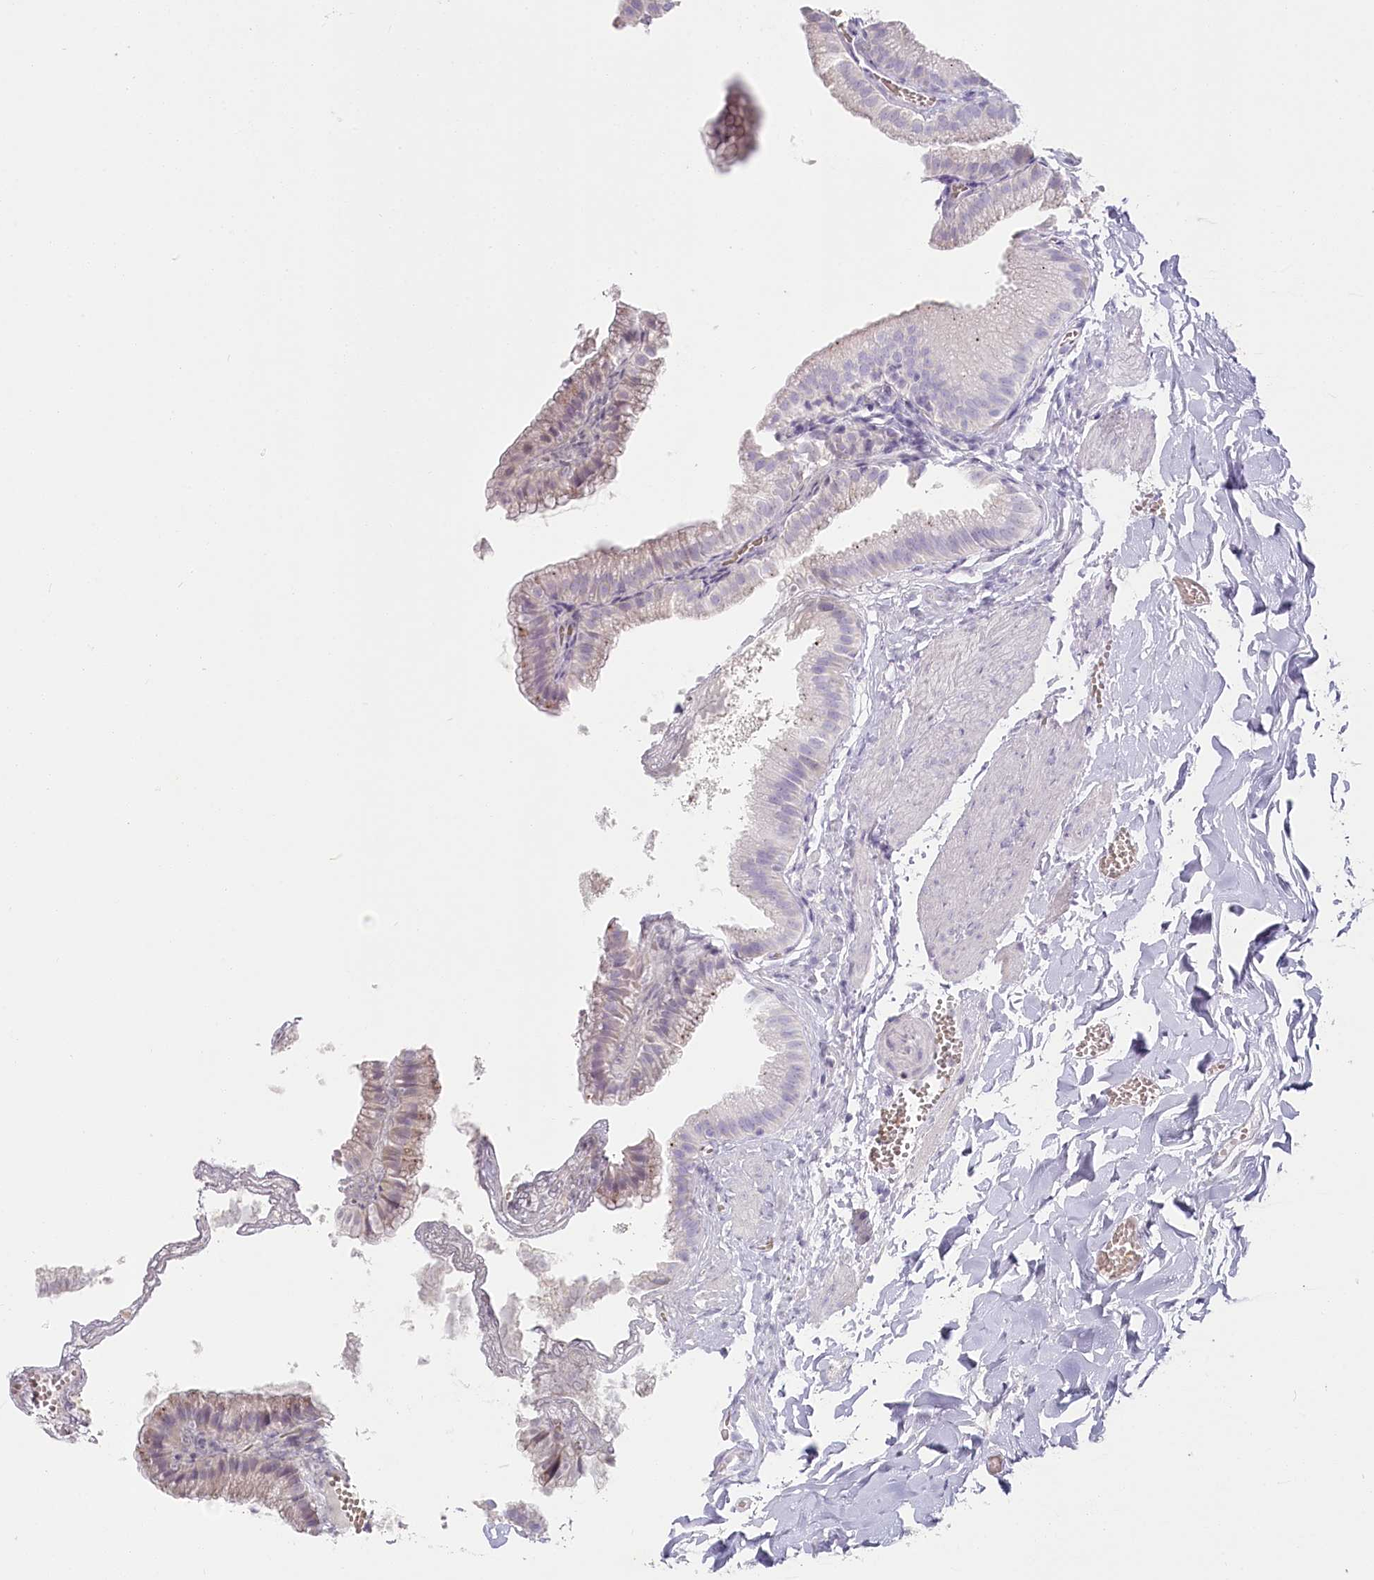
{"staining": {"intensity": "negative", "quantity": "none", "location": "none"}, "tissue": "gallbladder", "cell_type": "Glandular cells", "image_type": "normal", "snomed": [{"axis": "morphology", "description": "Normal tissue, NOS"}, {"axis": "topography", "description": "Gallbladder"}], "caption": "Immunohistochemical staining of benign human gallbladder exhibits no significant staining in glandular cells. (IHC, brightfield microscopy, high magnification).", "gene": "IFIT5", "patient": {"sex": "male", "age": 38}}